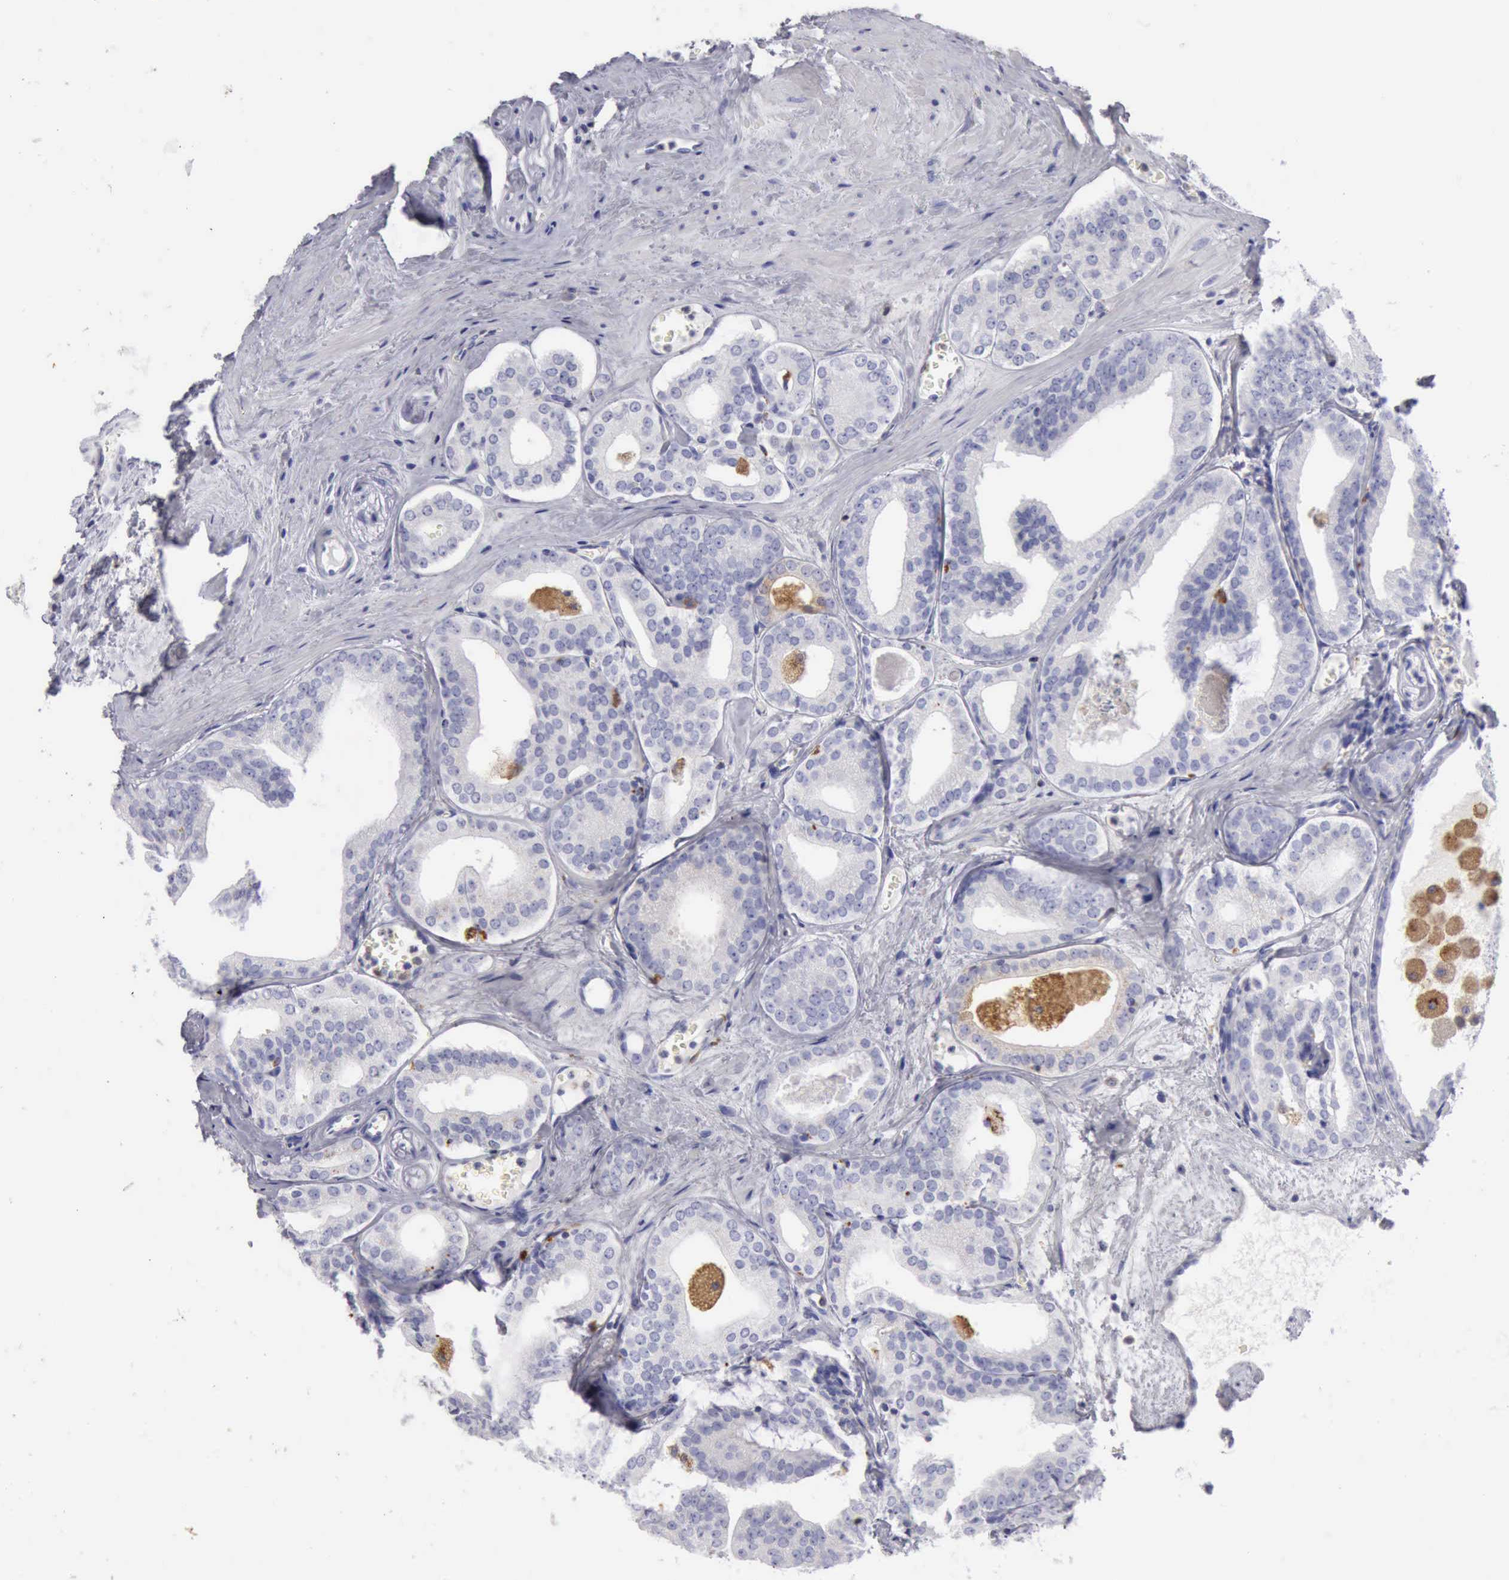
{"staining": {"intensity": "negative", "quantity": "none", "location": "none"}, "tissue": "prostate cancer", "cell_type": "Tumor cells", "image_type": "cancer", "snomed": [{"axis": "morphology", "description": "Adenocarcinoma, Medium grade"}, {"axis": "topography", "description": "Prostate"}], "caption": "Human prostate cancer (adenocarcinoma (medium-grade)) stained for a protein using immunohistochemistry (IHC) reveals no expression in tumor cells.", "gene": "CTSS", "patient": {"sex": "male", "age": 79}}